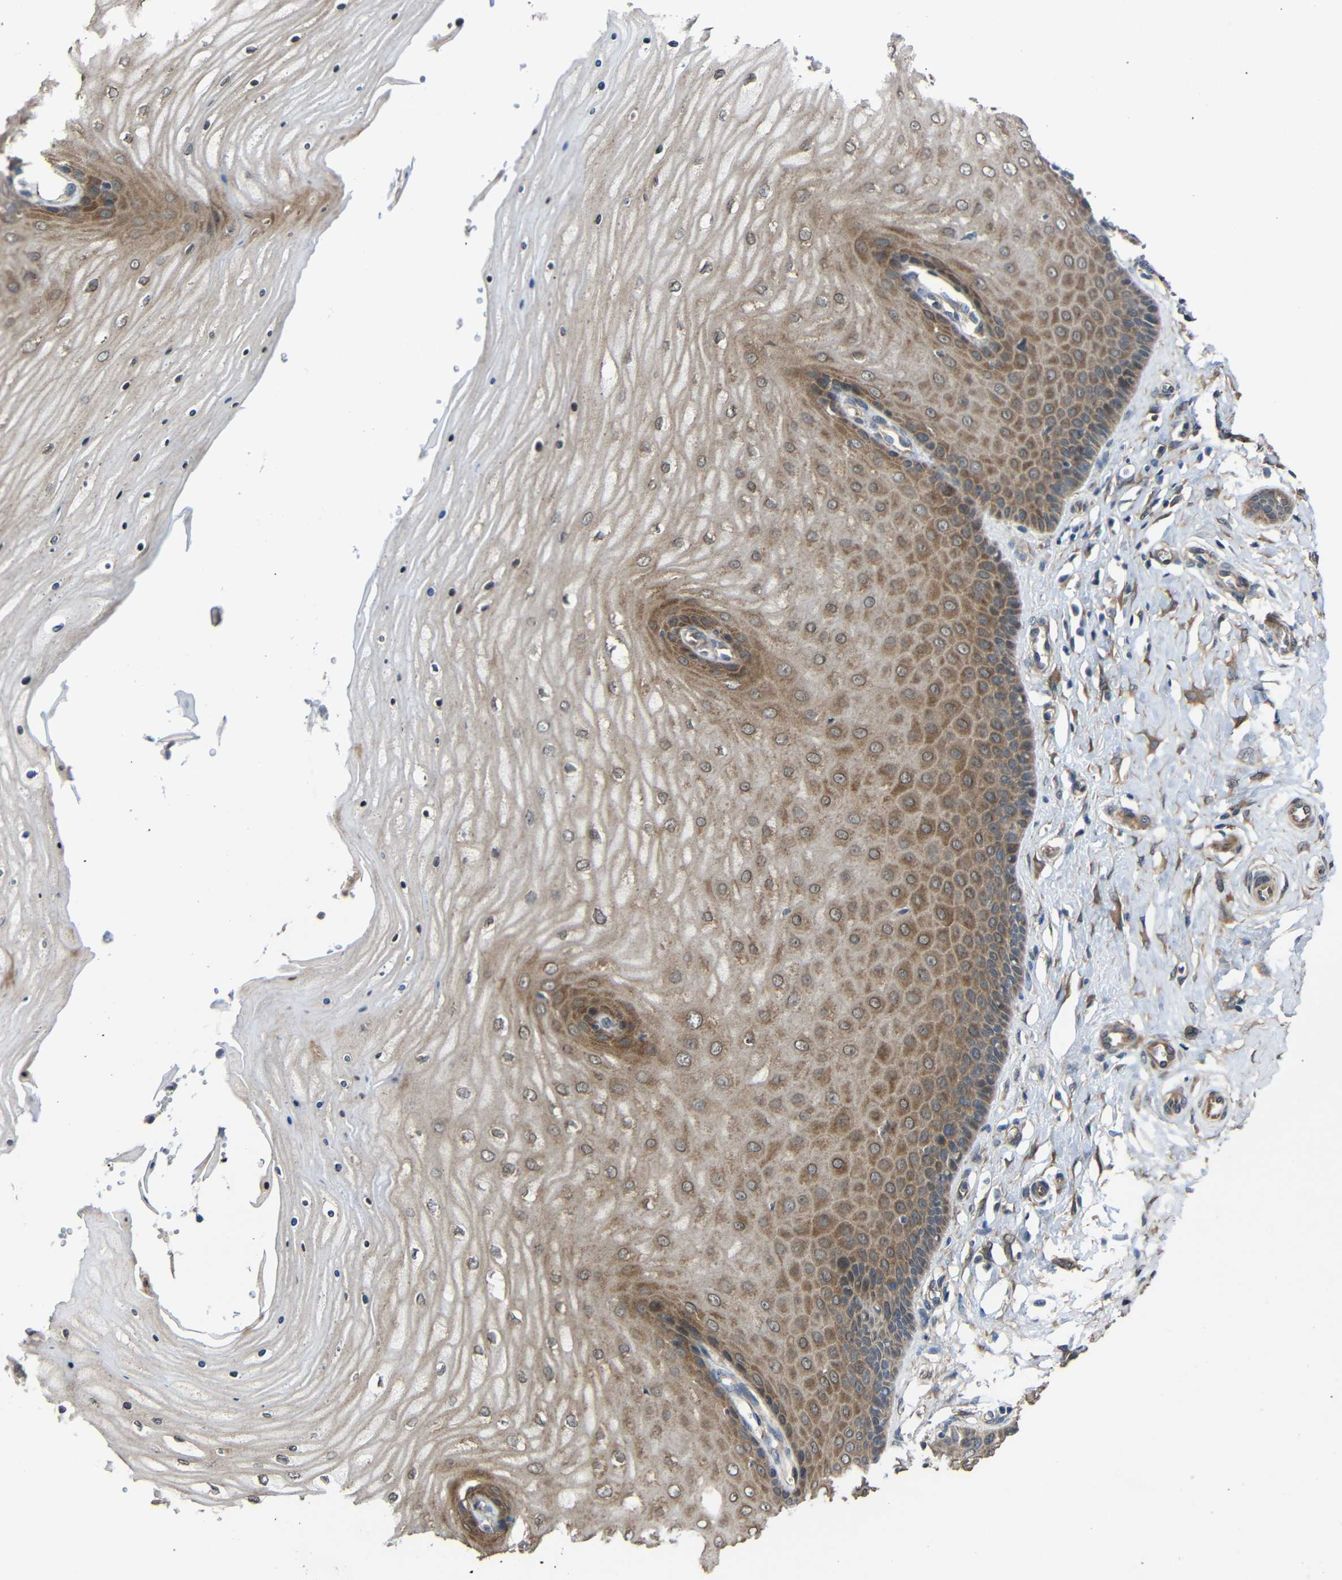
{"staining": {"intensity": "weak", "quantity": ">75%", "location": "cytoplasmic/membranous"}, "tissue": "cervix", "cell_type": "Glandular cells", "image_type": "normal", "snomed": [{"axis": "morphology", "description": "Normal tissue, NOS"}, {"axis": "topography", "description": "Cervix"}], "caption": "Glandular cells exhibit low levels of weak cytoplasmic/membranous staining in approximately >75% of cells in benign cervix.", "gene": "CHST9", "patient": {"sex": "female", "age": 55}}